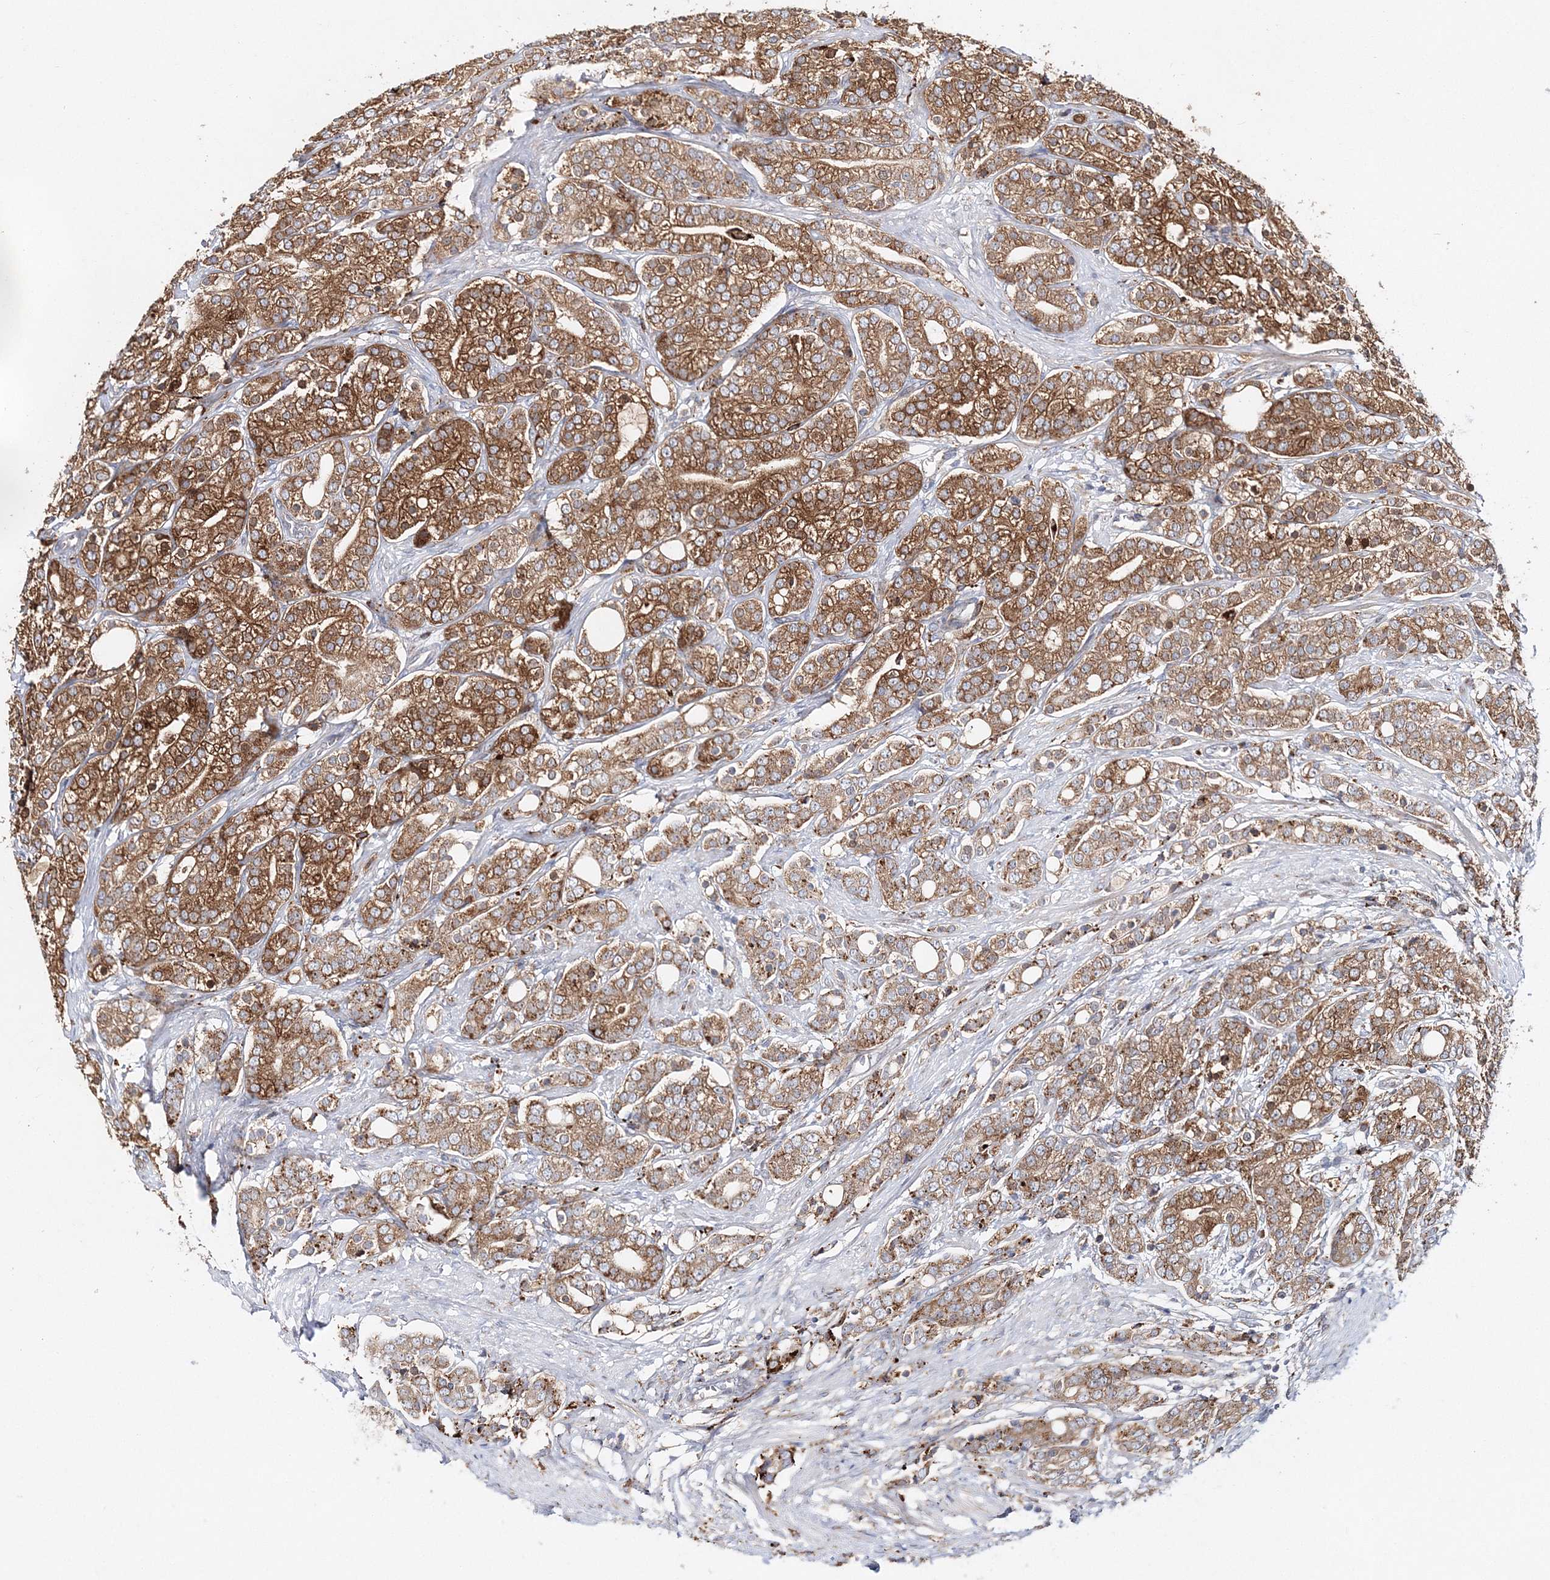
{"staining": {"intensity": "strong", "quantity": ">75%", "location": "cytoplasmic/membranous"}, "tissue": "prostate cancer", "cell_type": "Tumor cells", "image_type": "cancer", "snomed": [{"axis": "morphology", "description": "Adenocarcinoma, High grade"}, {"axis": "topography", "description": "Prostate"}], "caption": "Protein positivity by IHC reveals strong cytoplasmic/membranous expression in about >75% of tumor cells in high-grade adenocarcinoma (prostate).", "gene": "C3orf38", "patient": {"sex": "male", "age": 57}}